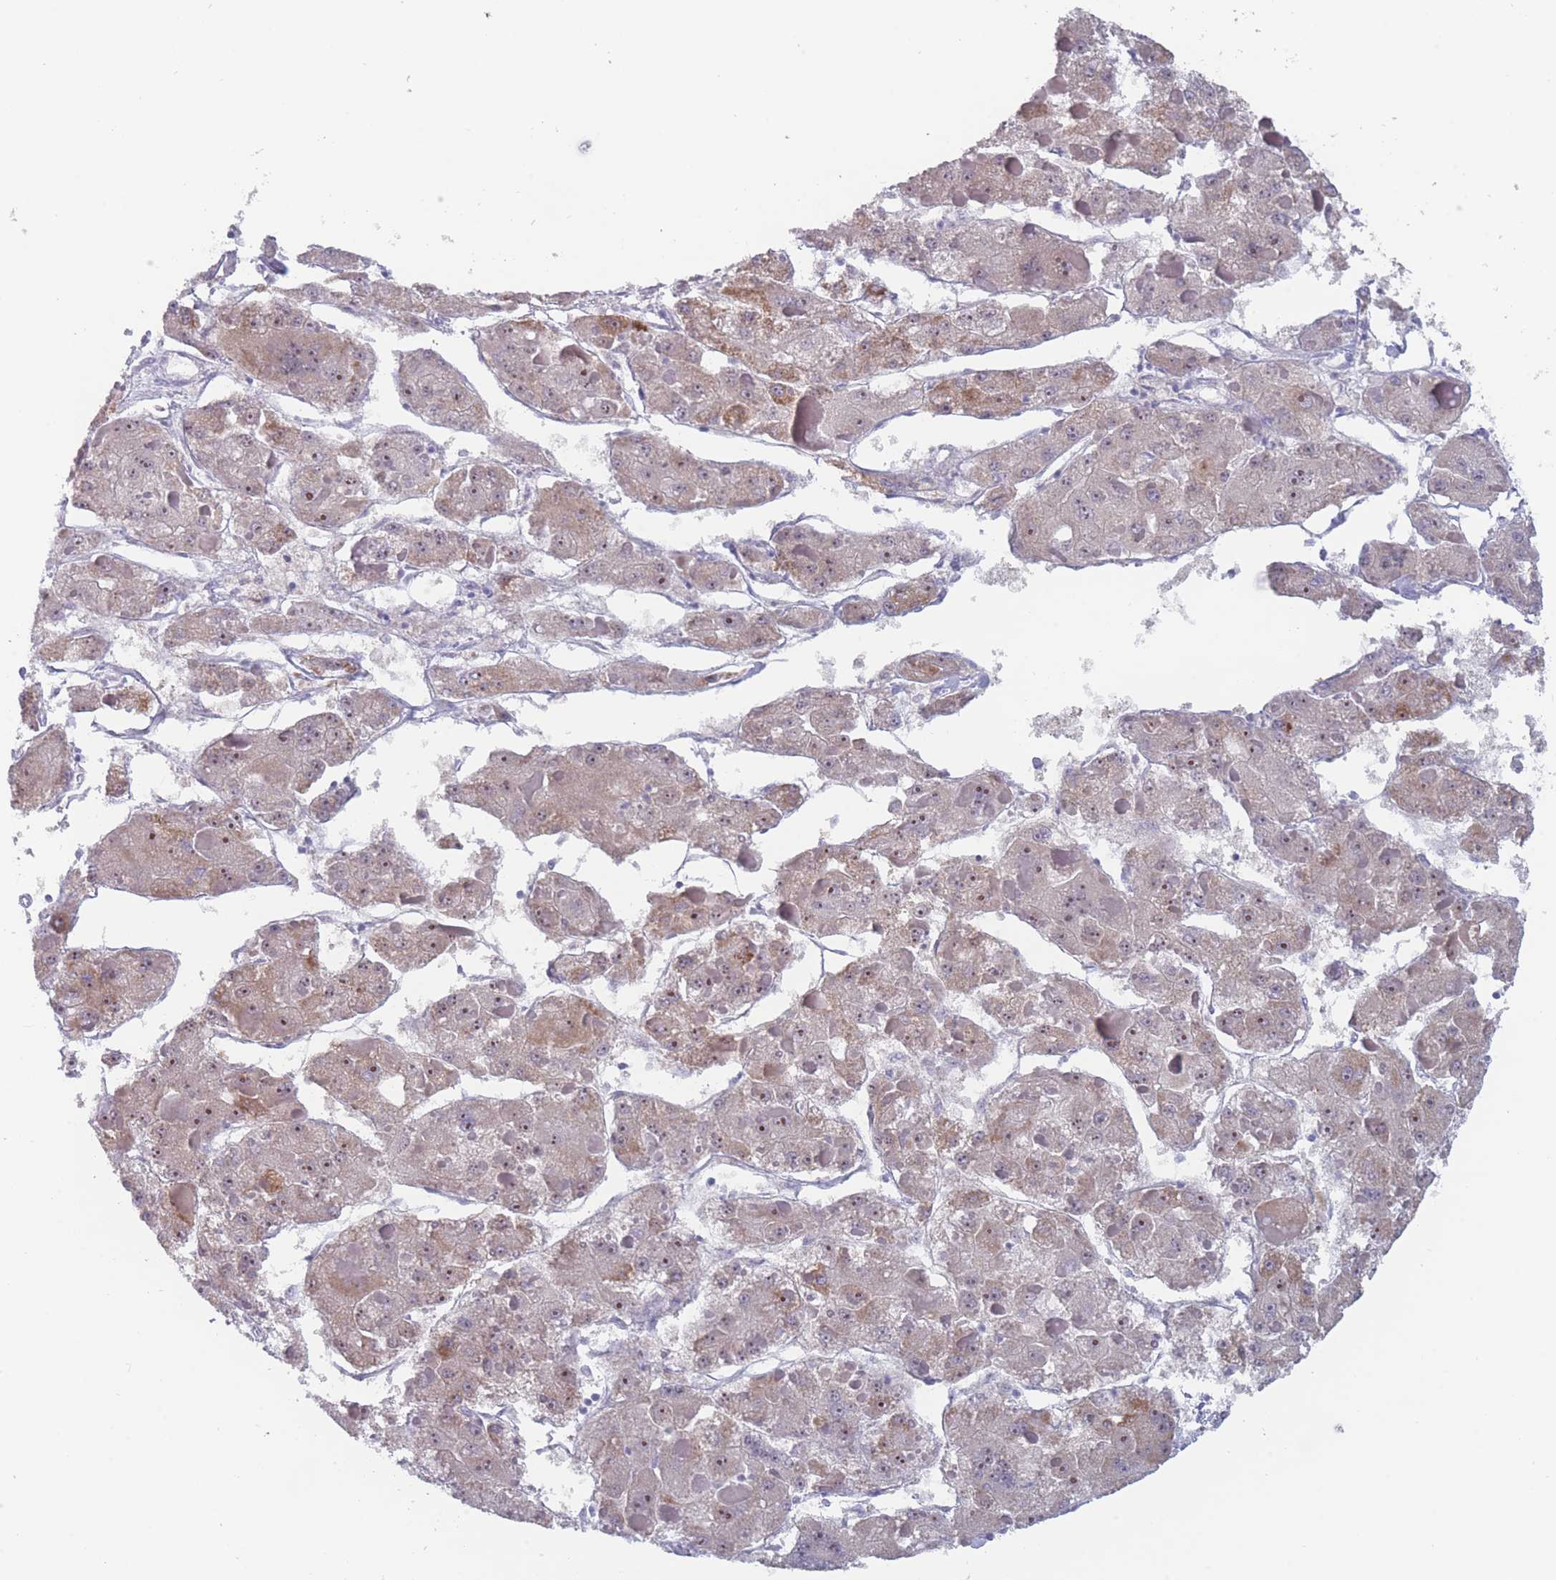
{"staining": {"intensity": "moderate", "quantity": "<25%", "location": "nuclear"}, "tissue": "liver cancer", "cell_type": "Tumor cells", "image_type": "cancer", "snomed": [{"axis": "morphology", "description": "Carcinoma, Hepatocellular, NOS"}, {"axis": "topography", "description": "Liver"}], "caption": "The photomicrograph displays immunohistochemical staining of liver cancer. There is moderate nuclear staining is identified in about <25% of tumor cells. (DAB = brown stain, brightfield microscopy at high magnification).", "gene": "ST8SIA5", "patient": {"sex": "female", "age": 73}}